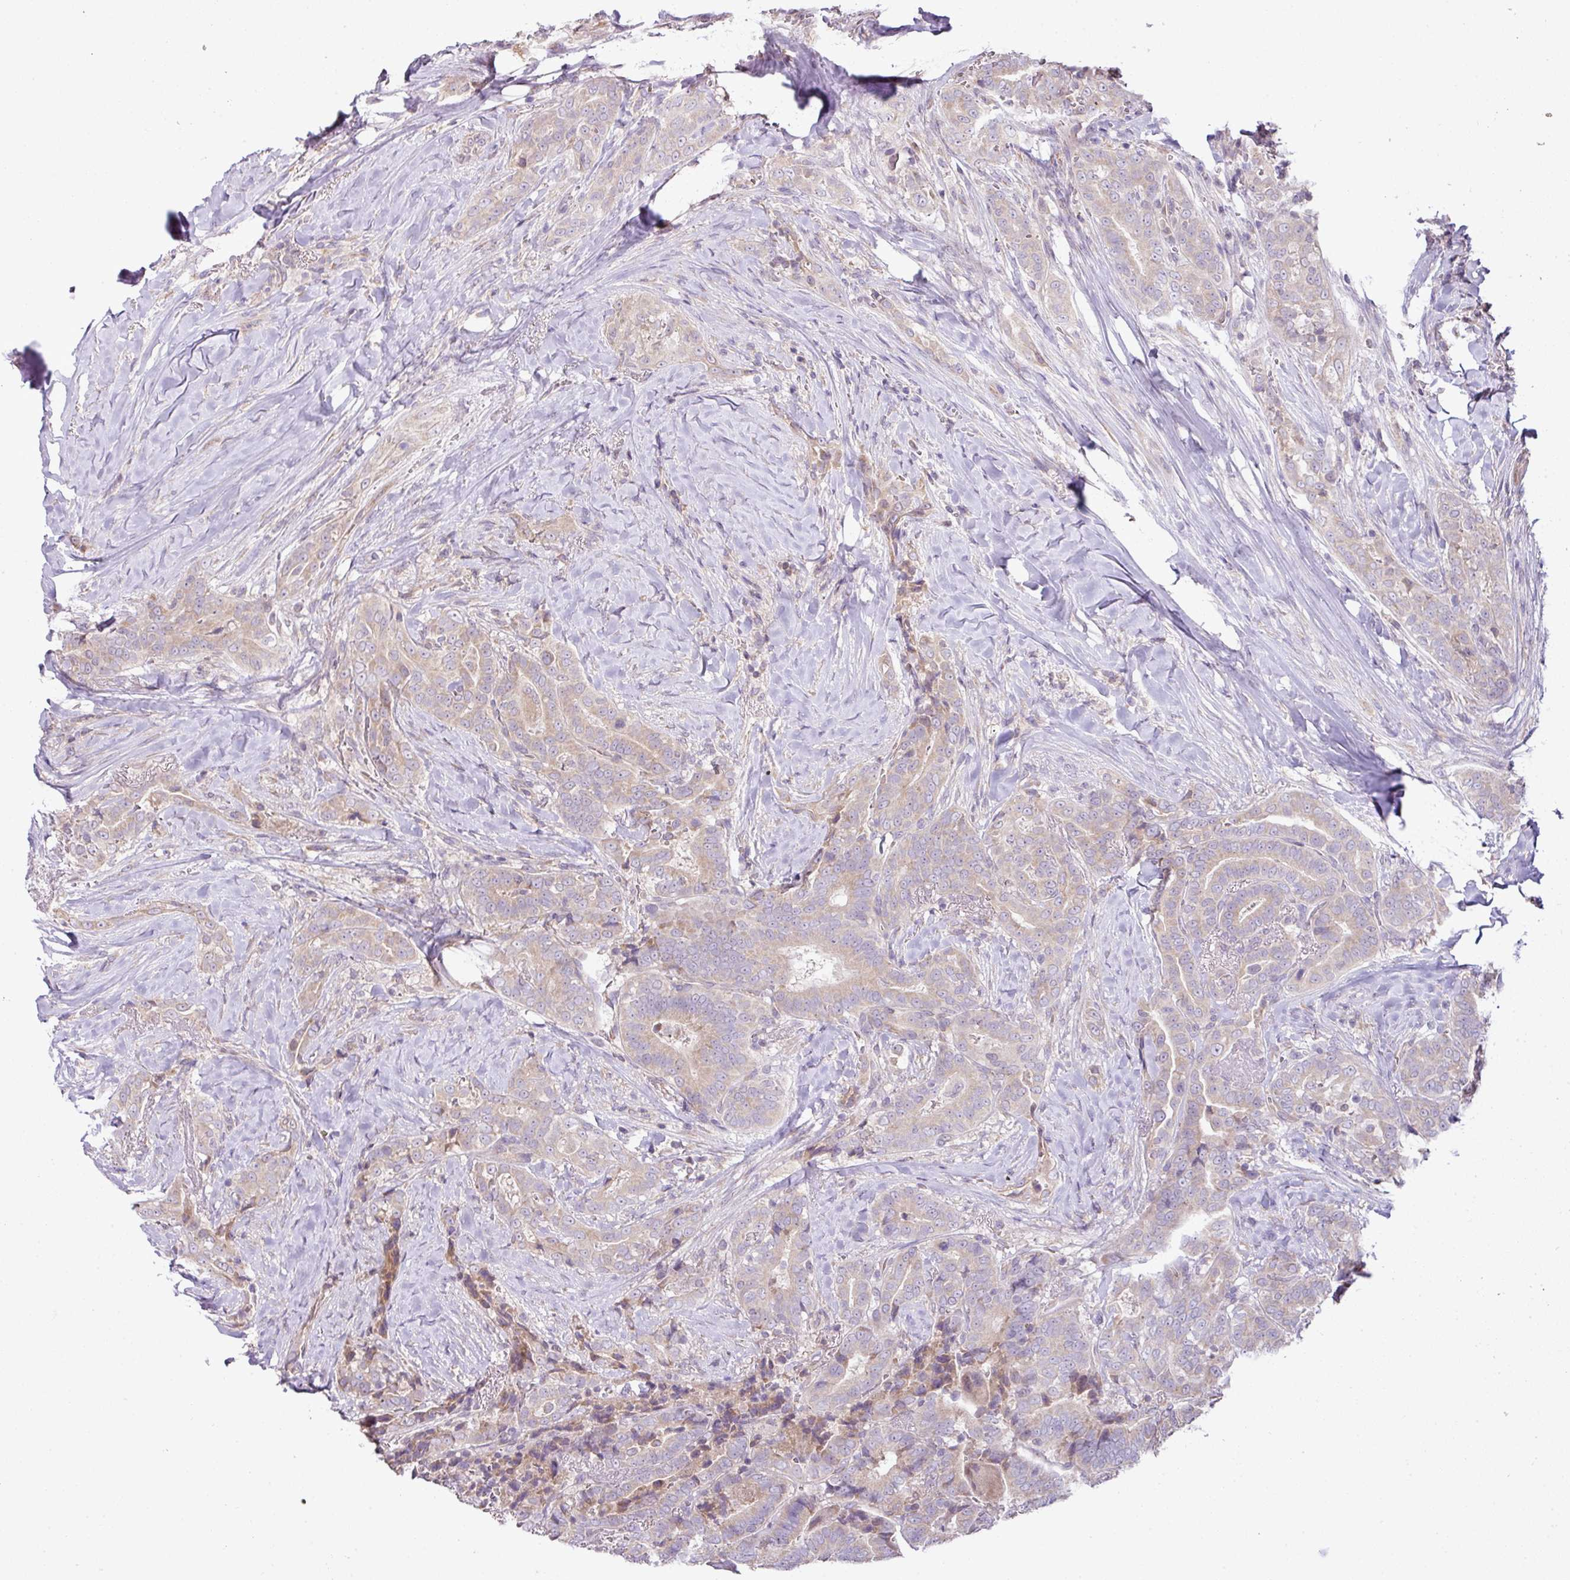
{"staining": {"intensity": "negative", "quantity": "none", "location": "none"}, "tissue": "thyroid cancer", "cell_type": "Tumor cells", "image_type": "cancer", "snomed": [{"axis": "morphology", "description": "Papillary adenocarcinoma, NOS"}, {"axis": "topography", "description": "Thyroid gland"}], "caption": "This micrograph is of thyroid cancer (papillary adenocarcinoma) stained with IHC to label a protein in brown with the nuclei are counter-stained blue. There is no staining in tumor cells. (Brightfield microscopy of DAB immunohistochemistry (IHC) at high magnification).", "gene": "COX18", "patient": {"sex": "male", "age": 61}}